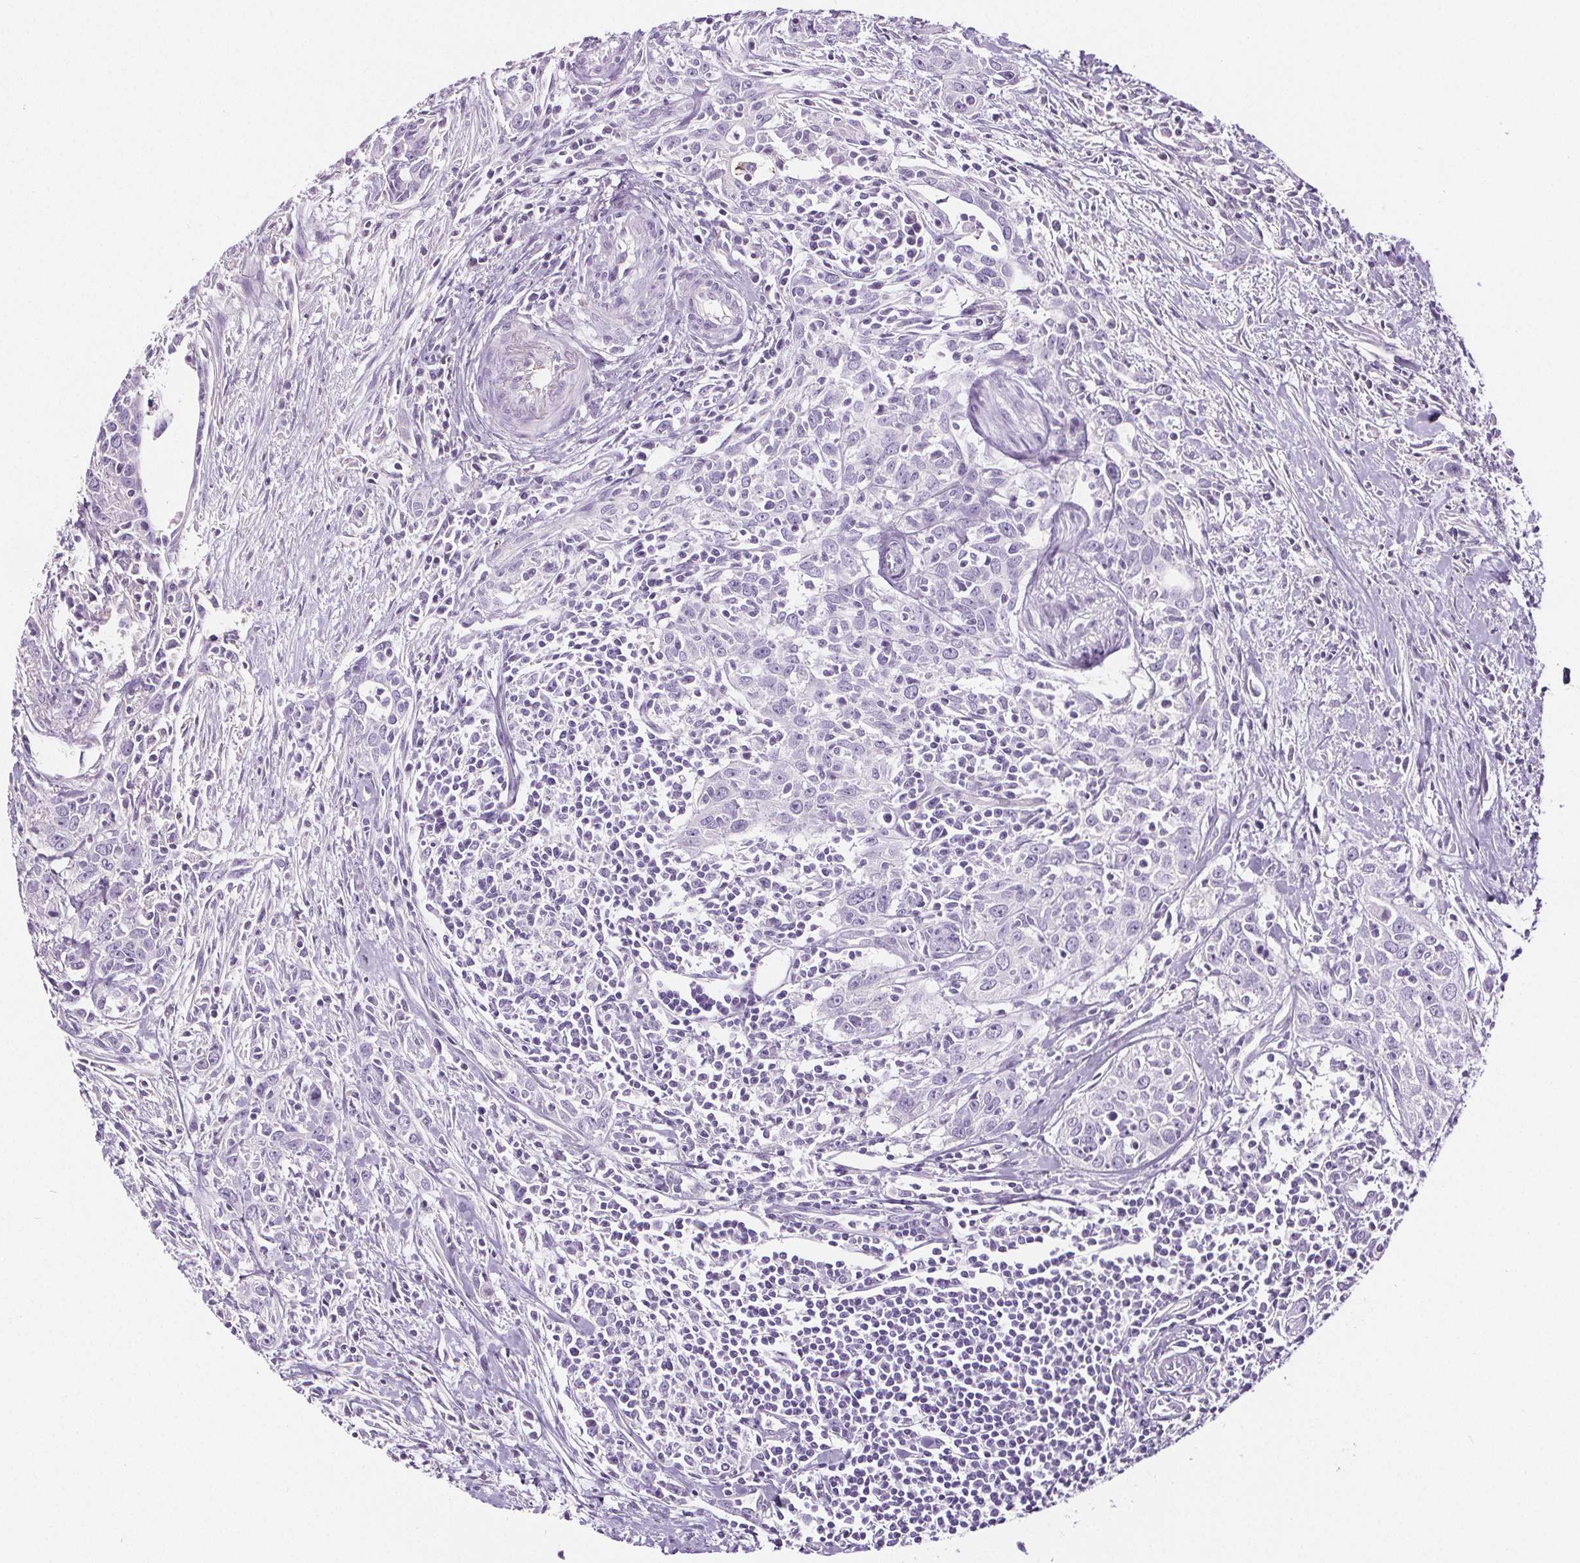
{"staining": {"intensity": "negative", "quantity": "none", "location": "none"}, "tissue": "urothelial cancer", "cell_type": "Tumor cells", "image_type": "cancer", "snomed": [{"axis": "morphology", "description": "Urothelial carcinoma, High grade"}, {"axis": "topography", "description": "Urinary bladder"}], "caption": "A histopathology image of human high-grade urothelial carcinoma is negative for staining in tumor cells.", "gene": "CD5L", "patient": {"sex": "male", "age": 83}}